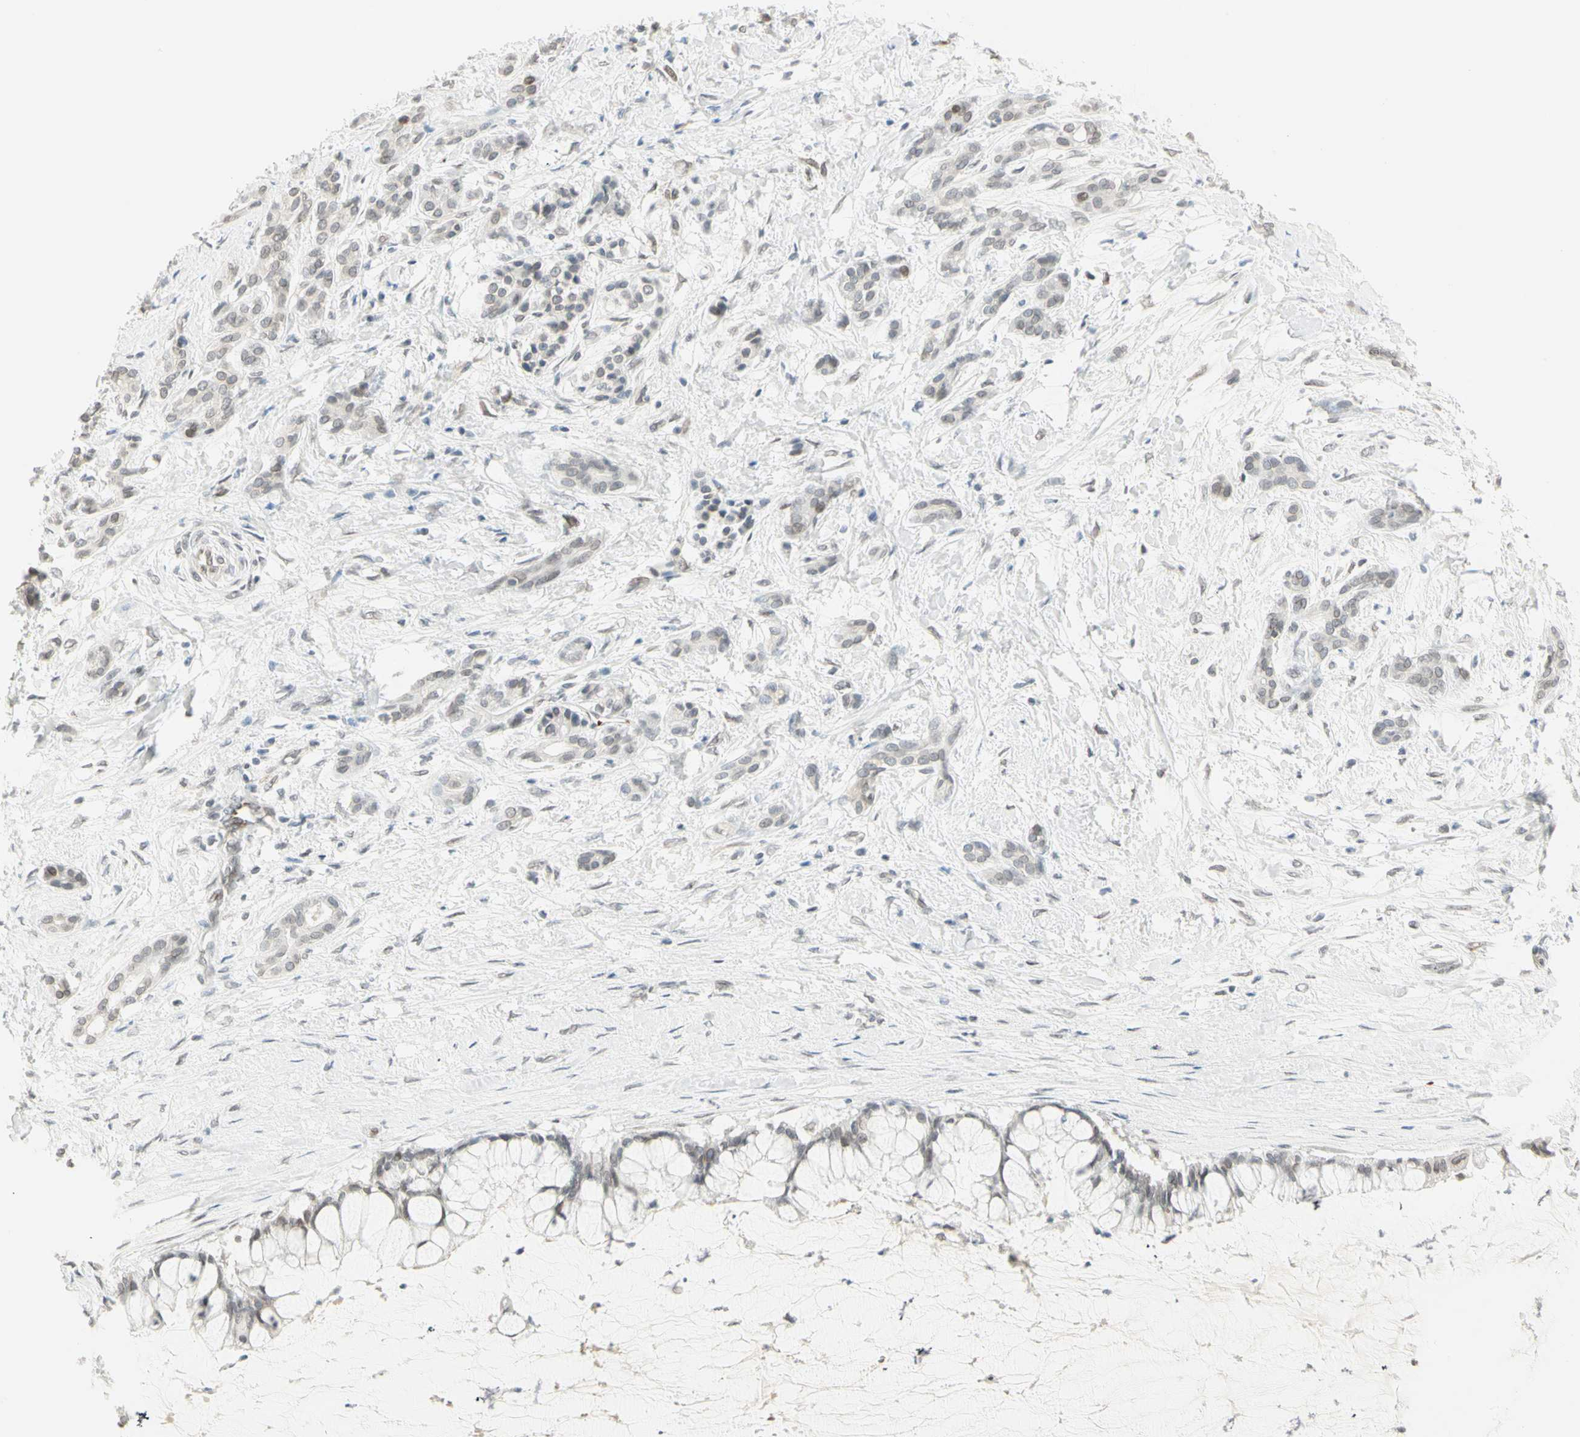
{"staining": {"intensity": "weak", "quantity": "<25%", "location": "nuclear"}, "tissue": "pancreatic cancer", "cell_type": "Tumor cells", "image_type": "cancer", "snomed": [{"axis": "morphology", "description": "Adenocarcinoma, NOS"}, {"axis": "topography", "description": "Pancreas"}], "caption": "High magnification brightfield microscopy of pancreatic adenocarcinoma stained with DAB (brown) and counterstained with hematoxylin (blue): tumor cells show no significant expression.", "gene": "BCAN", "patient": {"sex": "male", "age": 41}}